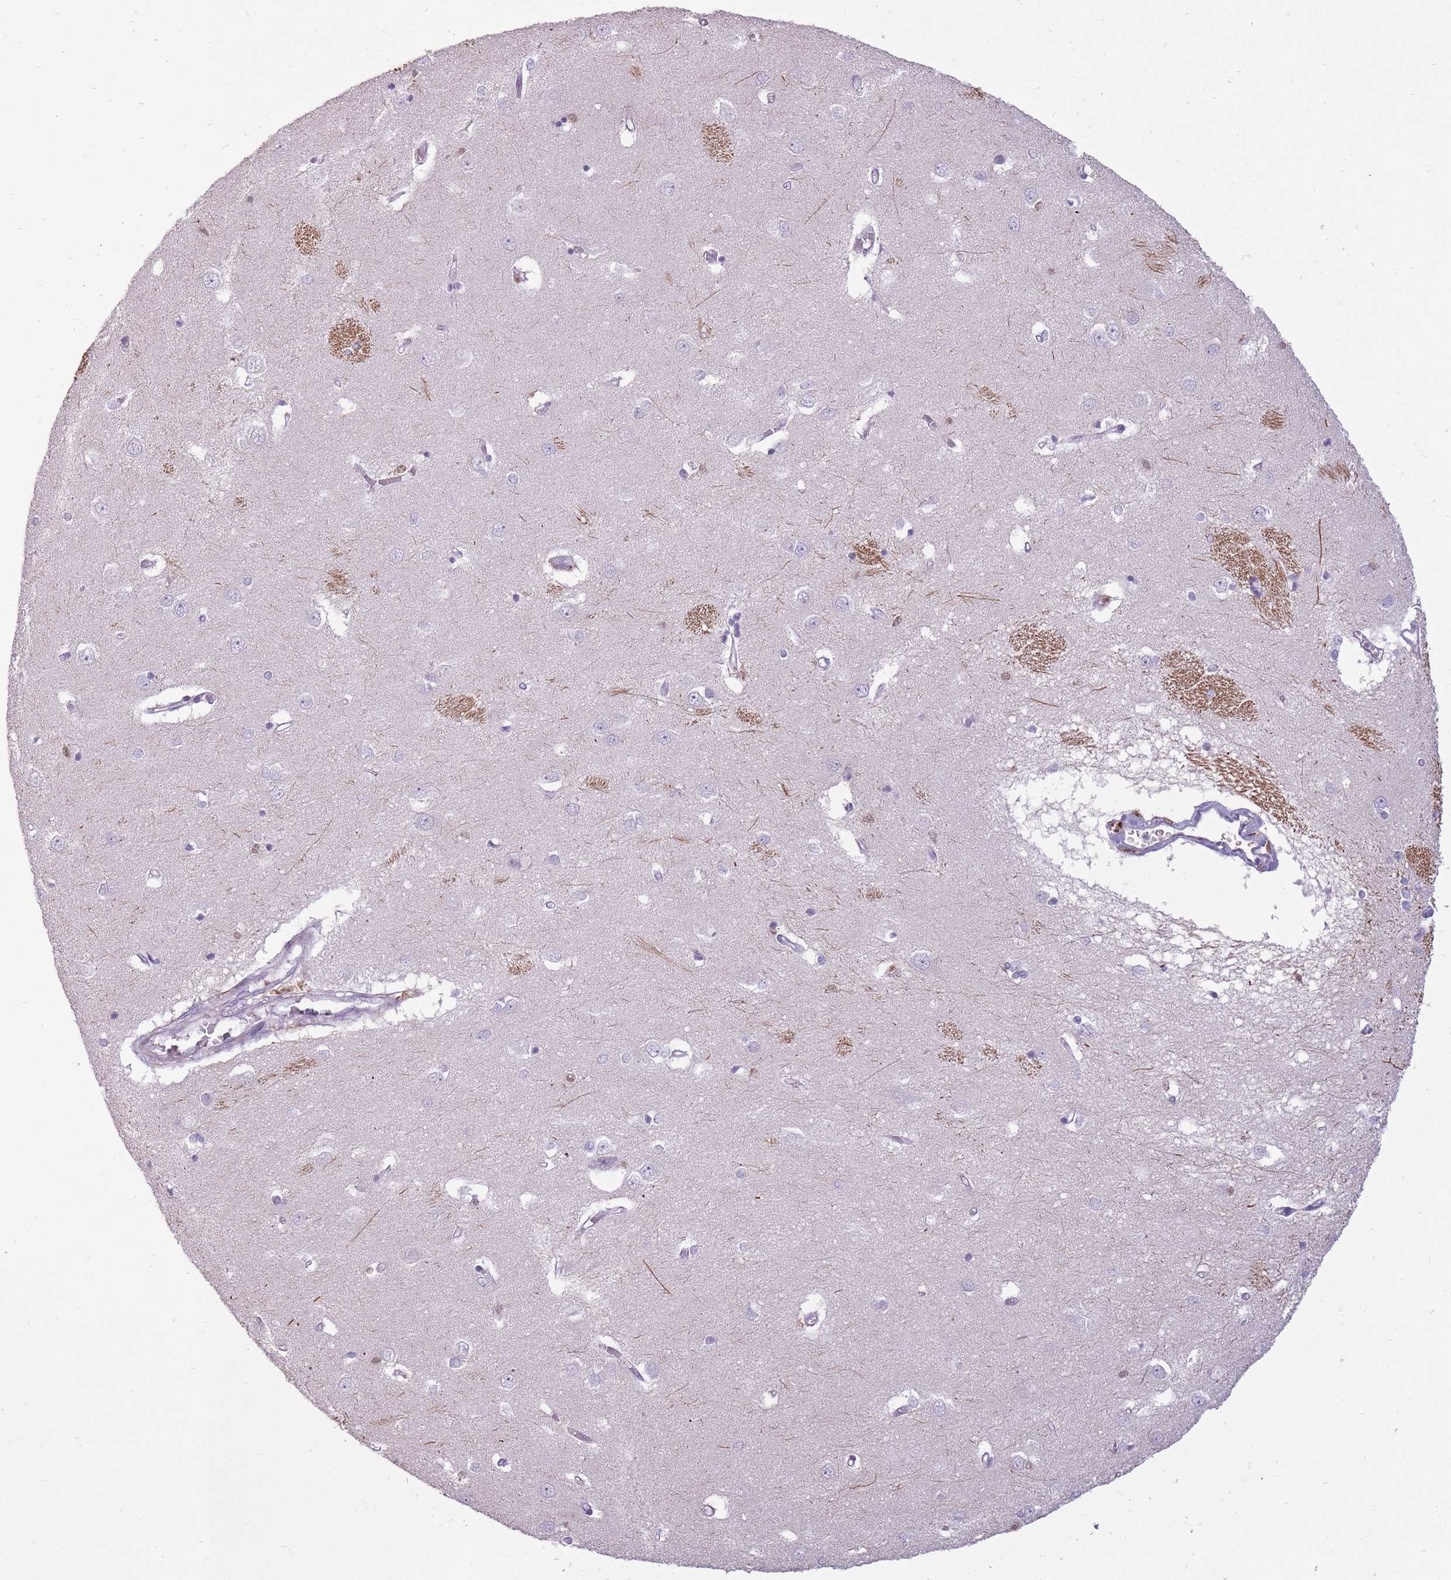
{"staining": {"intensity": "negative", "quantity": "none", "location": "none"}, "tissue": "caudate", "cell_type": "Glial cells", "image_type": "normal", "snomed": [{"axis": "morphology", "description": "Normal tissue, NOS"}, {"axis": "topography", "description": "Lateral ventricle wall"}], "caption": "Immunohistochemistry of normal human caudate shows no expression in glial cells.", "gene": "LGALS9B", "patient": {"sex": "male", "age": 37}}